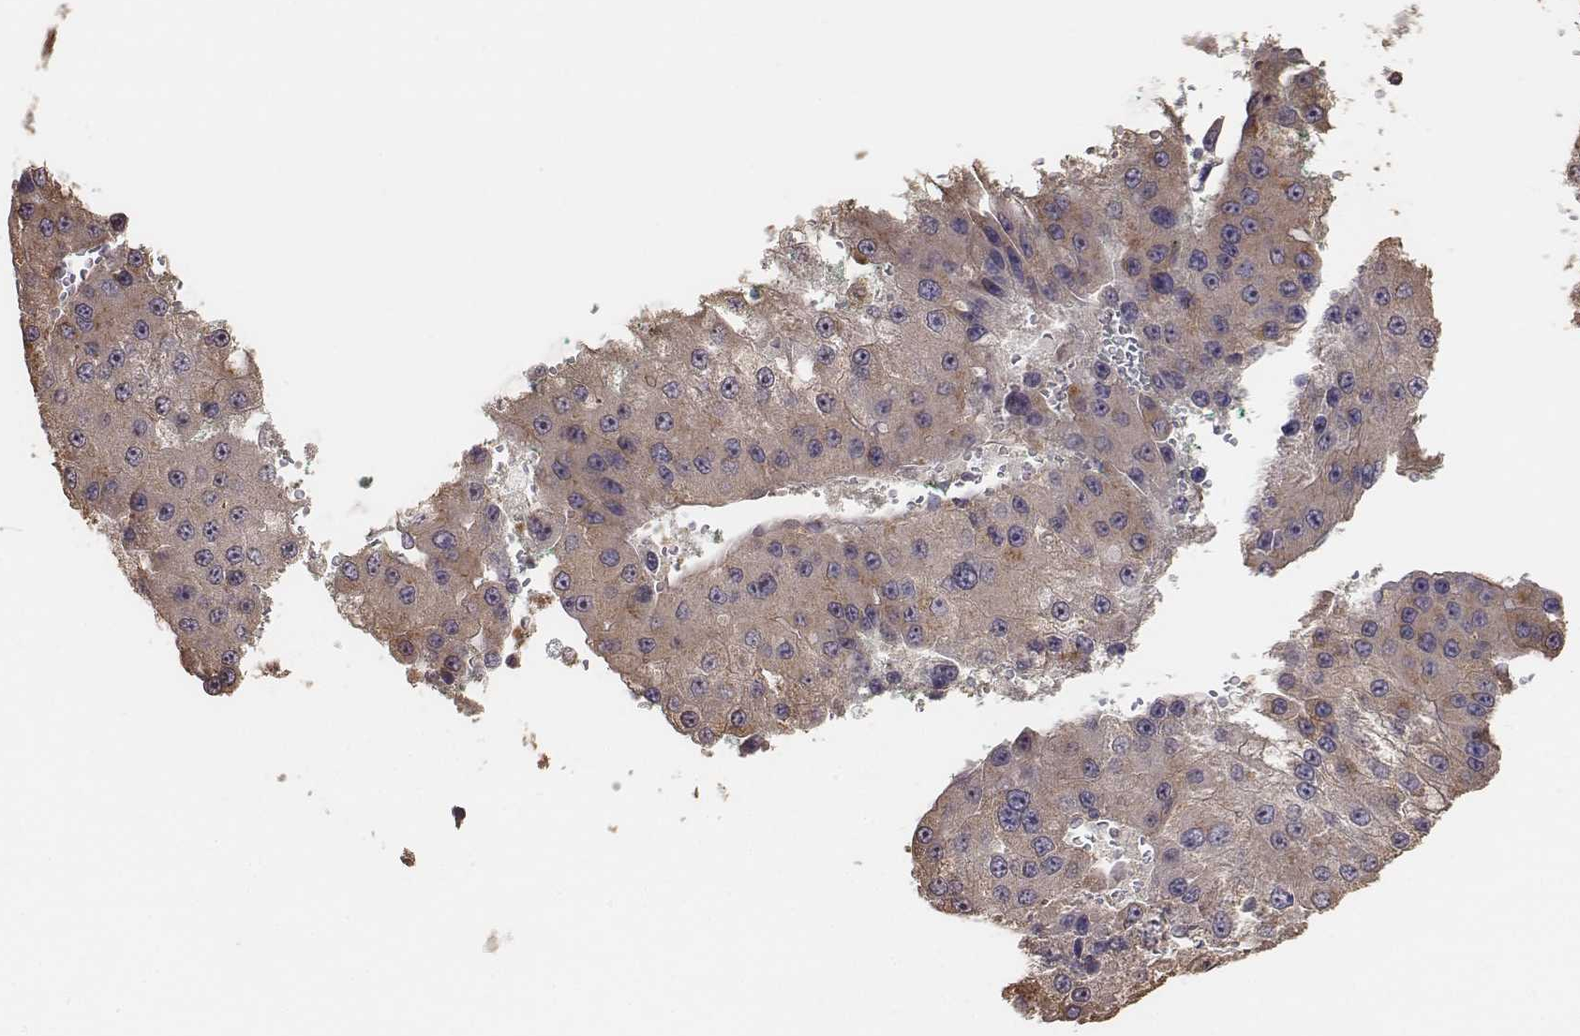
{"staining": {"intensity": "moderate", "quantity": ">75%", "location": "cytoplasmic/membranous"}, "tissue": "liver cancer", "cell_type": "Tumor cells", "image_type": "cancer", "snomed": [{"axis": "morphology", "description": "Carcinoma, Hepatocellular, NOS"}, {"axis": "topography", "description": "Liver"}], "caption": "This histopathology image displays immunohistochemistry (IHC) staining of liver hepatocellular carcinoma, with medium moderate cytoplasmic/membranous staining in about >75% of tumor cells.", "gene": "AP1B1", "patient": {"sex": "female", "age": 73}}